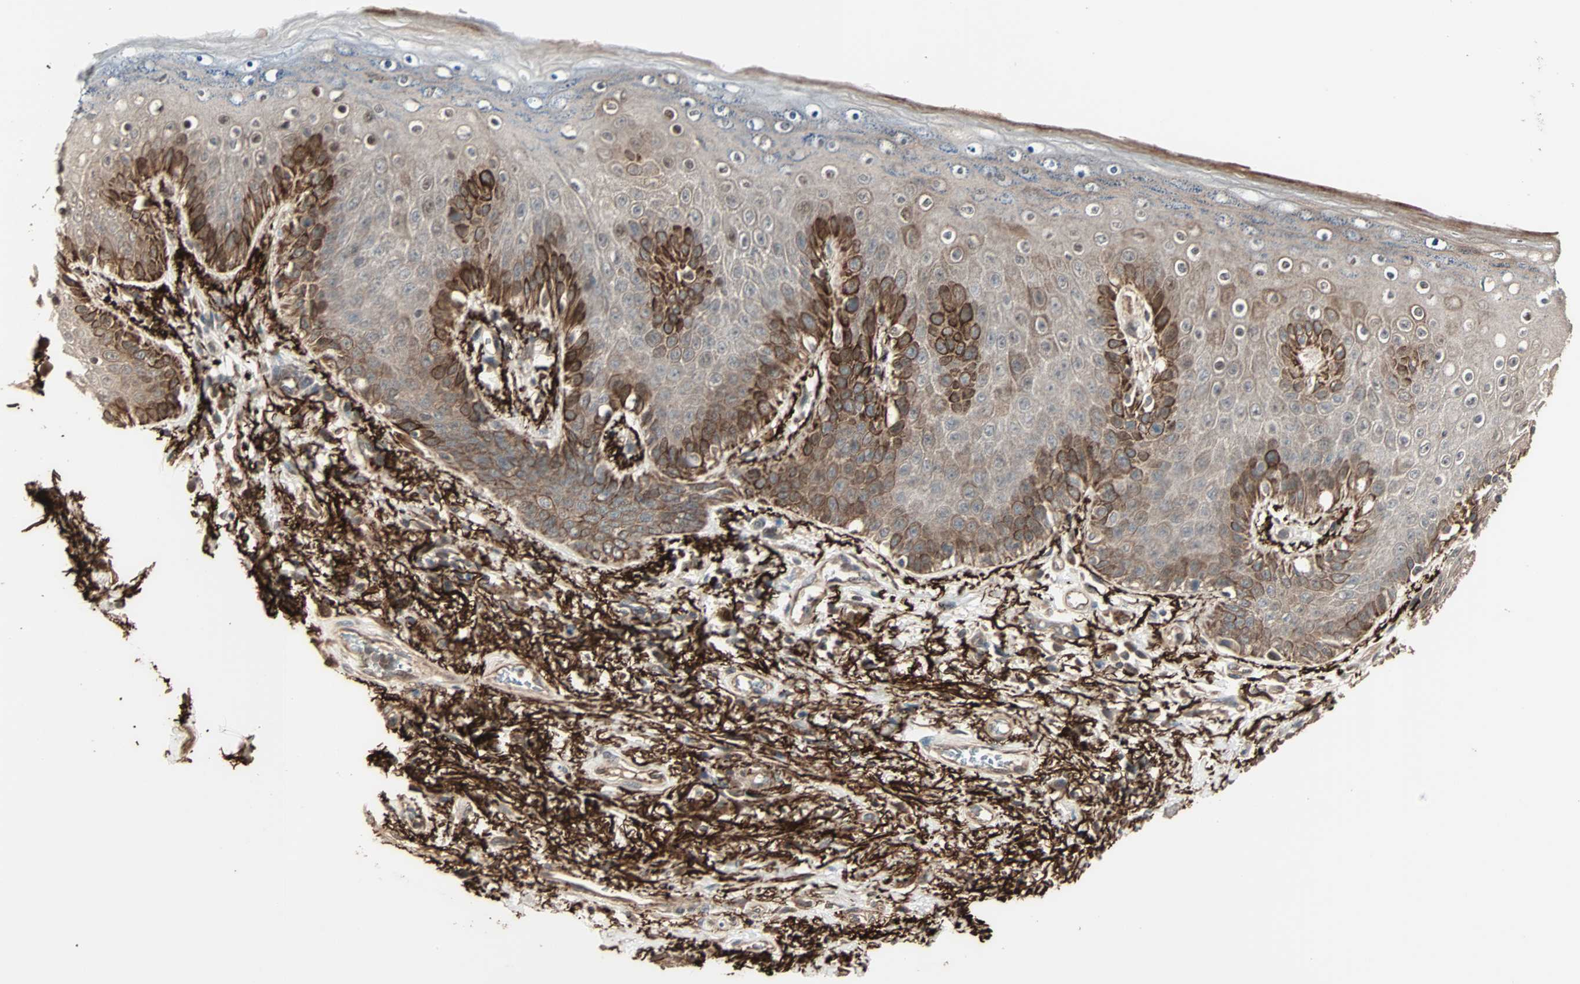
{"staining": {"intensity": "strong", "quantity": "<25%", "location": "cytoplasmic/membranous,nuclear"}, "tissue": "skin", "cell_type": "Epidermal cells", "image_type": "normal", "snomed": [{"axis": "morphology", "description": "Normal tissue, NOS"}, {"axis": "topography", "description": "Anal"}], "caption": "Protein staining demonstrates strong cytoplasmic/membranous,nuclear expression in about <25% of epidermal cells in normal skin. (brown staining indicates protein expression, while blue staining denotes nuclei).", "gene": "CALCRL", "patient": {"sex": "female", "age": 46}}